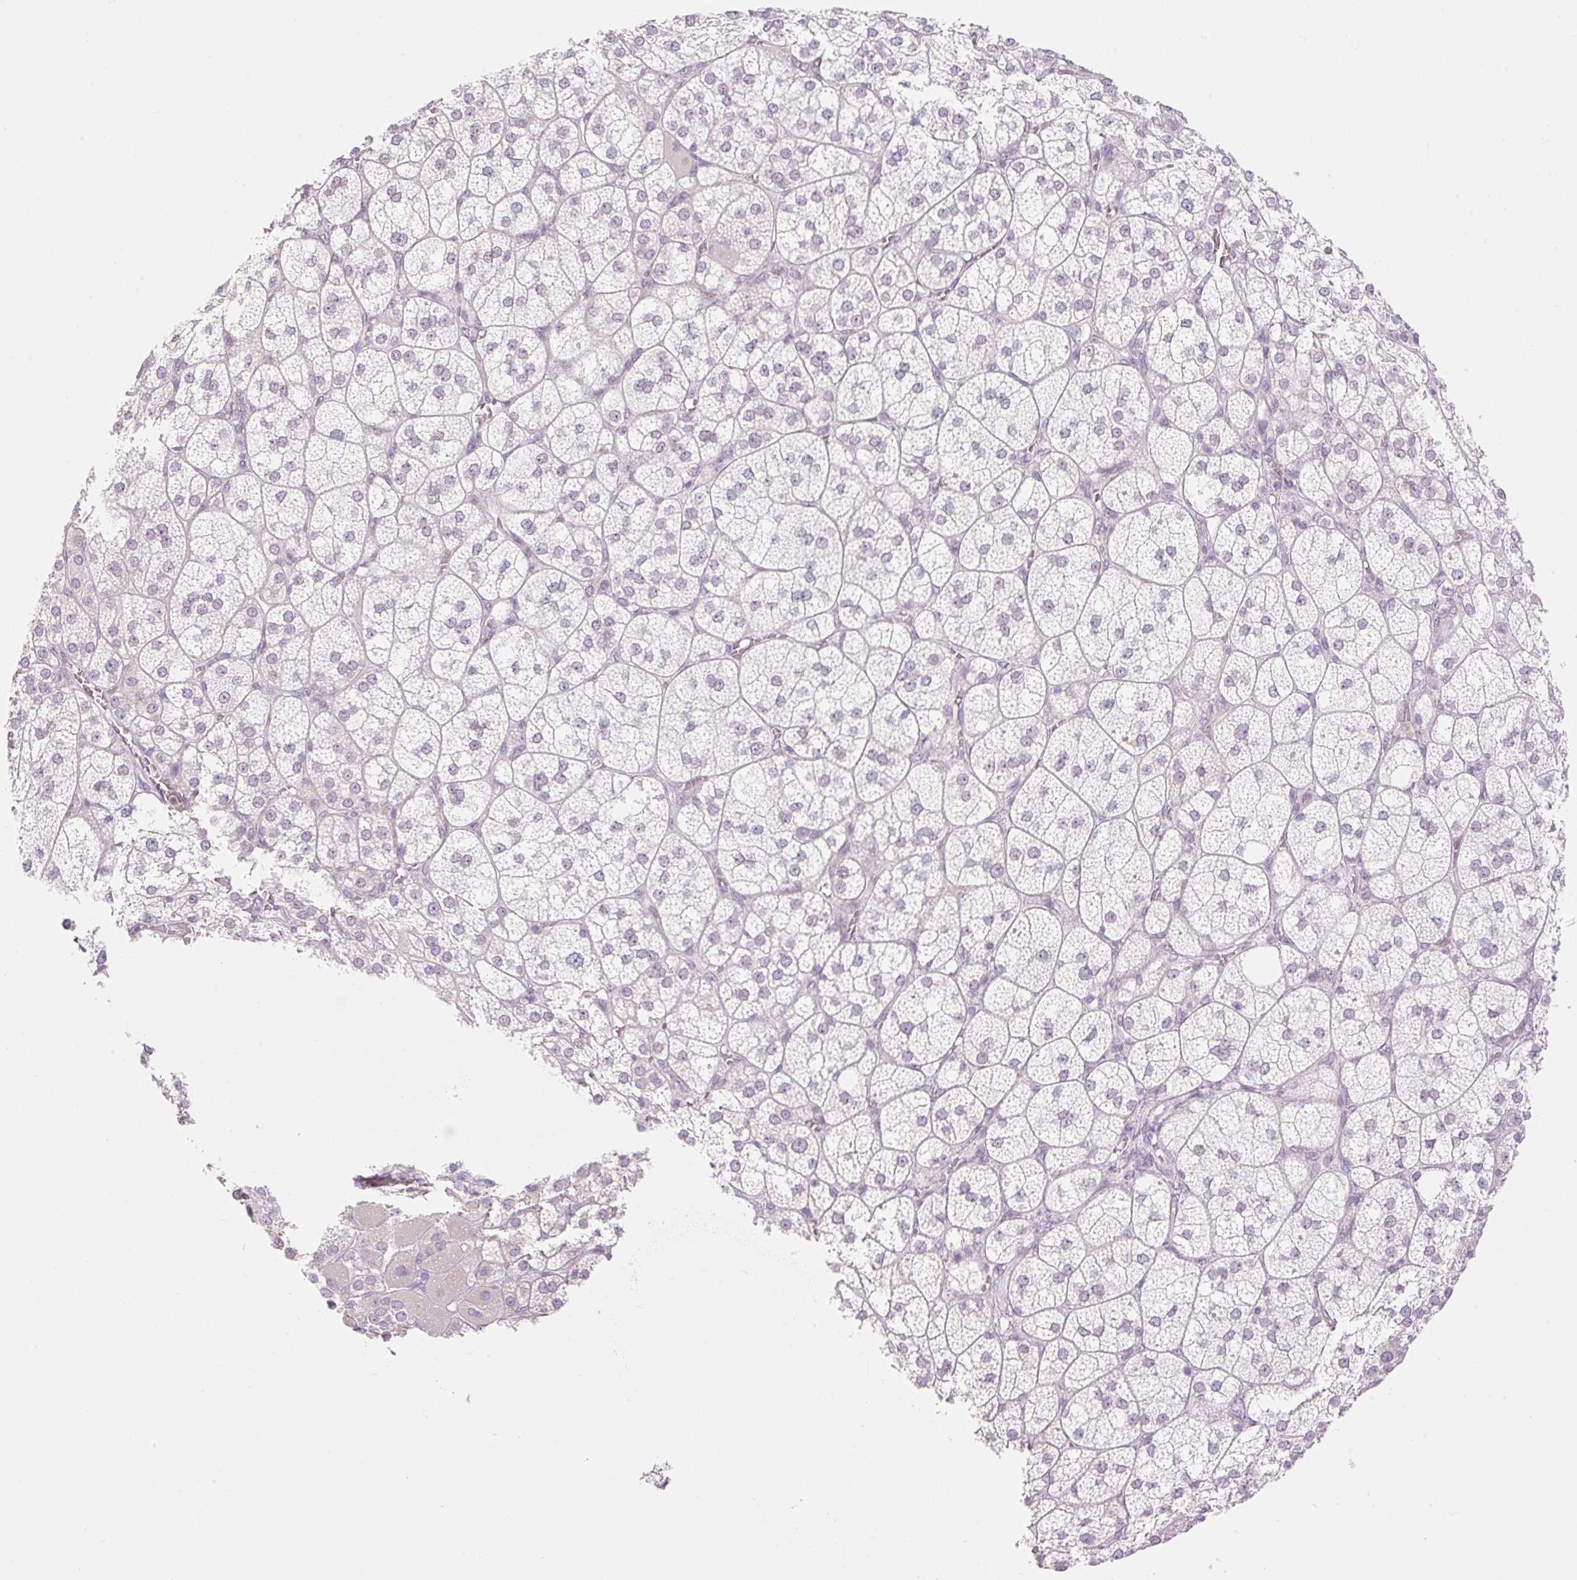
{"staining": {"intensity": "negative", "quantity": "none", "location": "none"}, "tissue": "adrenal gland", "cell_type": "Glandular cells", "image_type": "normal", "snomed": [{"axis": "morphology", "description": "Normal tissue, NOS"}, {"axis": "topography", "description": "Adrenal gland"}], "caption": "High magnification brightfield microscopy of unremarkable adrenal gland stained with DAB (3,3'-diaminobenzidine) (brown) and counterstained with hematoxylin (blue): glandular cells show no significant expression.", "gene": "TBX15", "patient": {"sex": "female", "age": 60}}